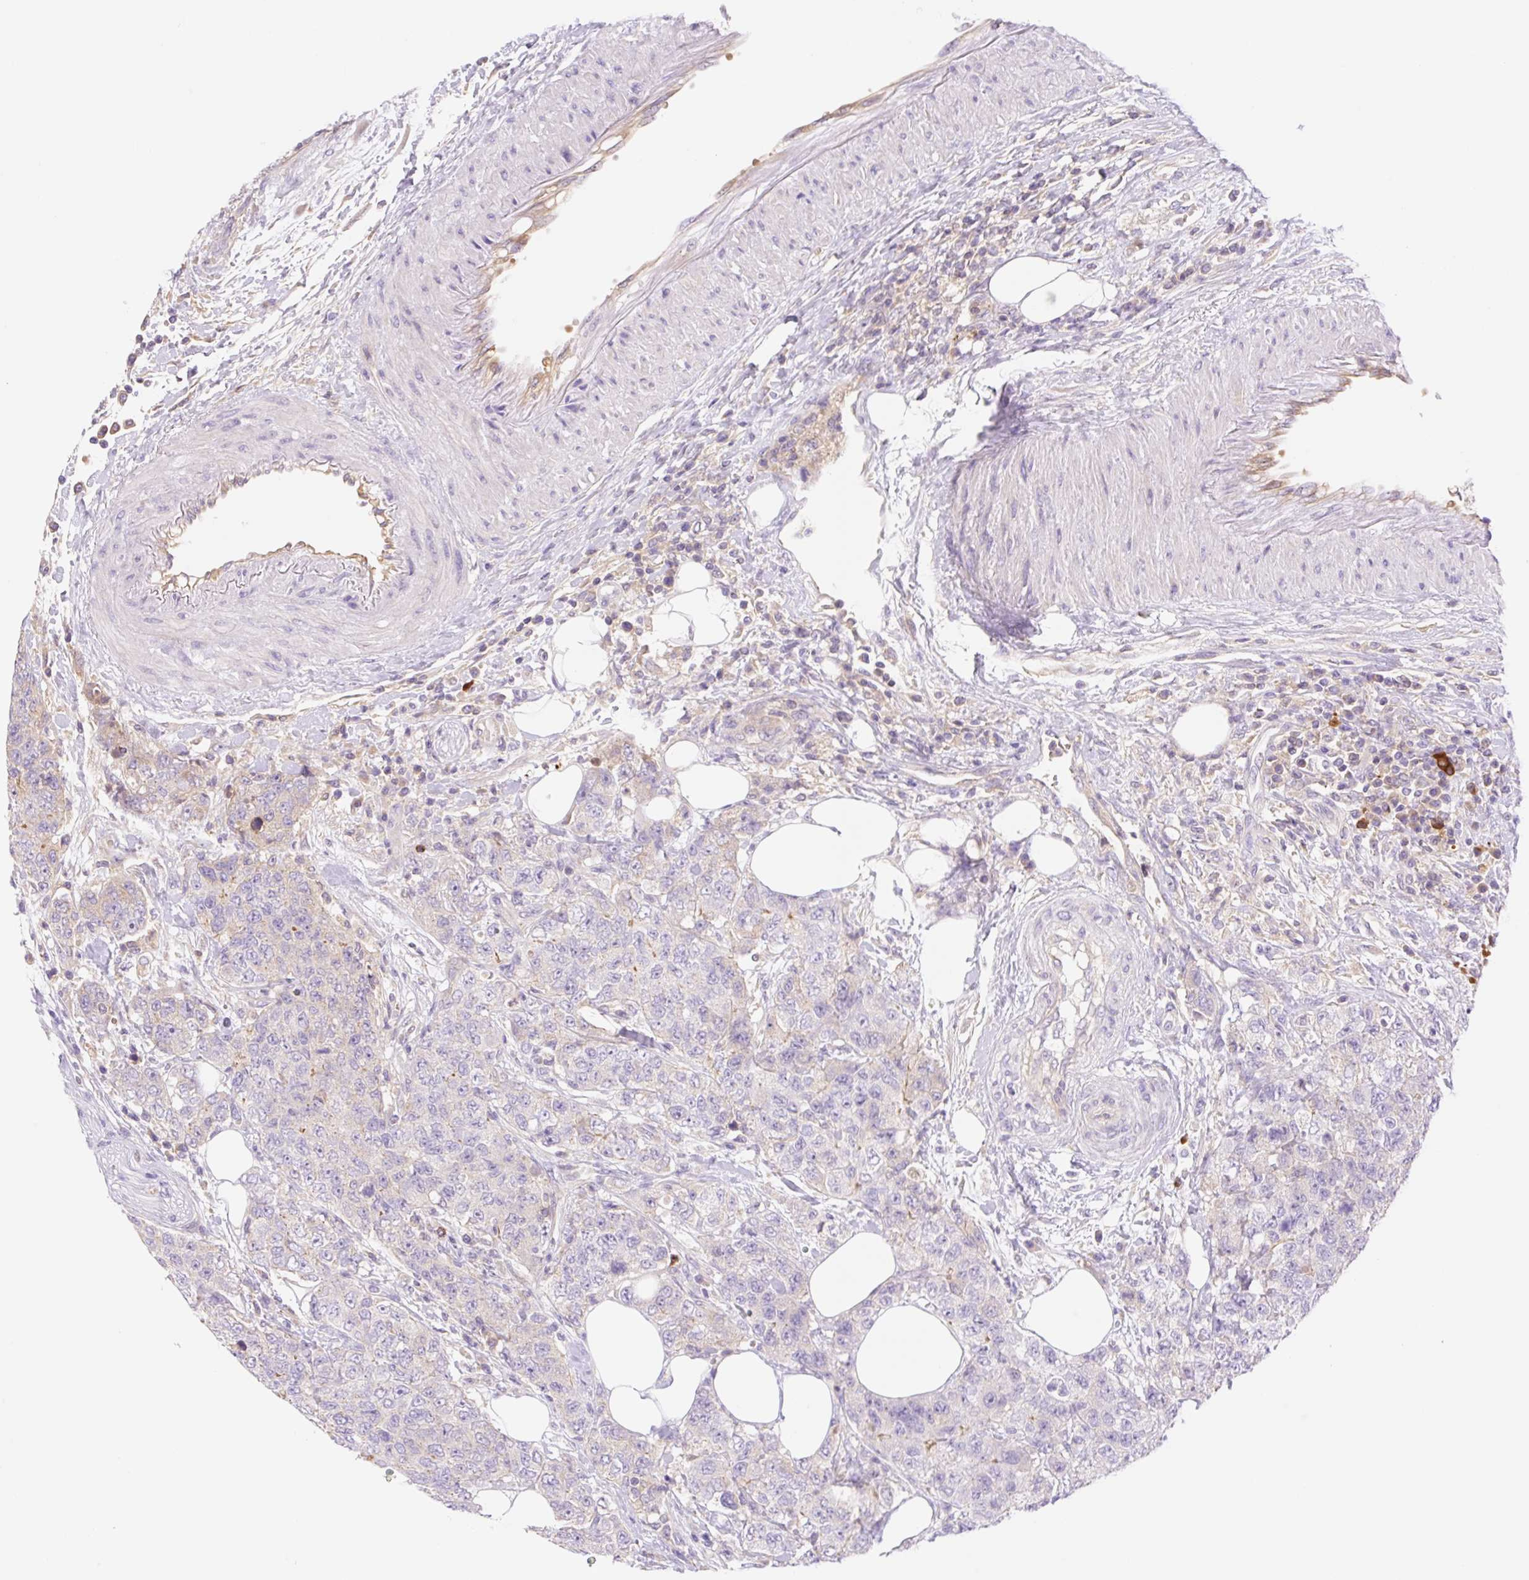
{"staining": {"intensity": "negative", "quantity": "none", "location": "none"}, "tissue": "urothelial cancer", "cell_type": "Tumor cells", "image_type": "cancer", "snomed": [{"axis": "morphology", "description": "Urothelial carcinoma, High grade"}, {"axis": "topography", "description": "Urinary bladder"}], "caption": "Protein analysis of urothelial carcinoma (high-grade) demonstrates no significant expression in tumor cells. (IHC, brightfield microscopy, high magnification).", "gene": "DENND5A", "patient": {"sex": "female", "age": 78}}